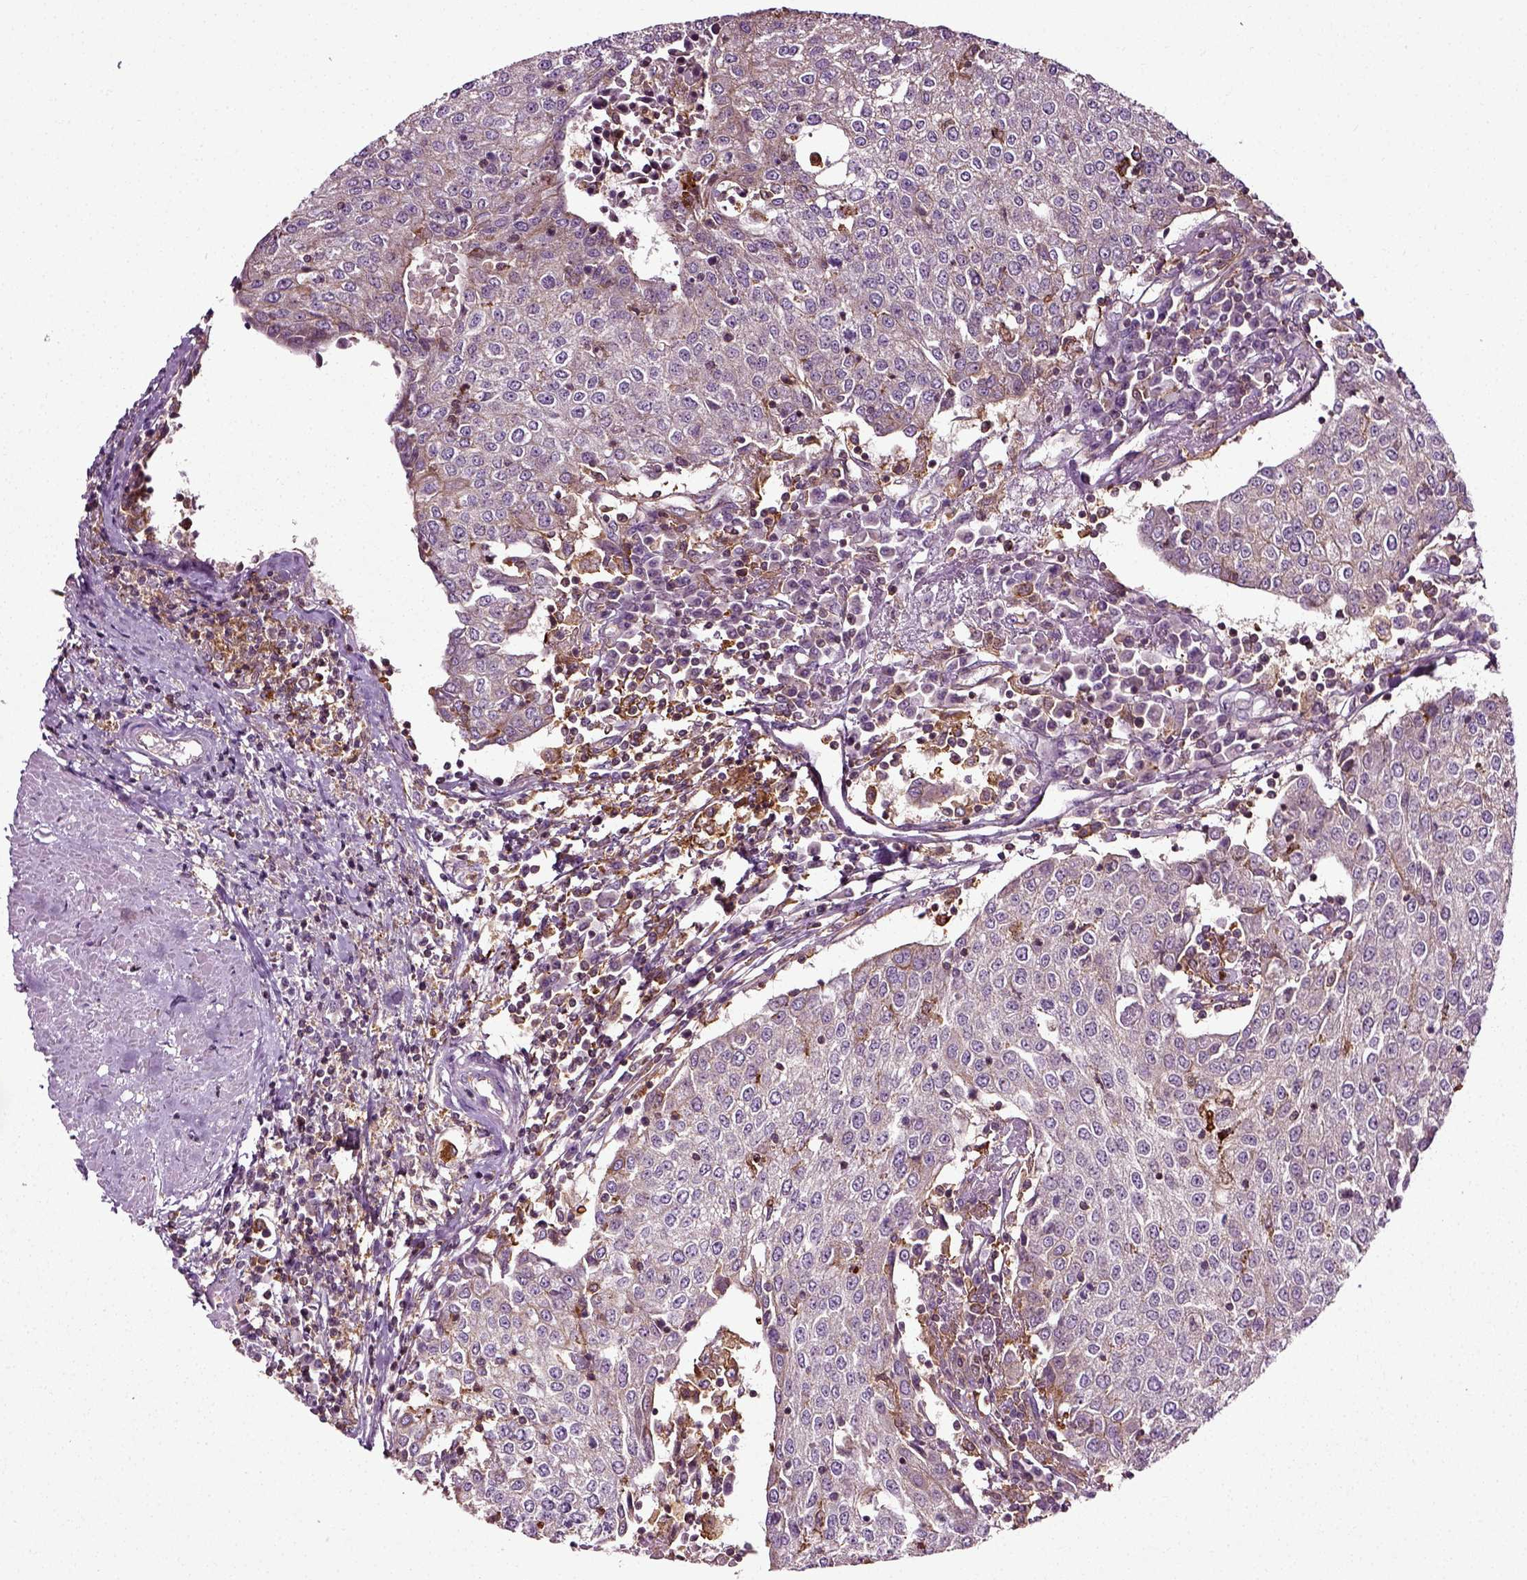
{"staining": {"intensity": "negative", "quantity": "none", "location": "none"}, "tissue": "urothelial cancer", "cell_type": "Tumor cells", "image_type": "cancer", "snomed": [{"axis": "morphology", "description": "Urothelial carcinoma, High grade"}, {"axis": "topography", "description": "Urinary bladder"}], "caption": "IHC micrograph of neoplastic tissue: urothelial carcinoma (high-grade) stained with DAB (3,3'-diaminobenzidine) shows no significant protein positivity in tumor cells. (Stains: DAB (3,3'-diaminobenzidine) immunohistochemistry with hematoxylin counter stain, Microscopy: brightfield microscopy at high magnification).", "gene": "RHOF", "patient": {"sex": "female", "age": 85}}